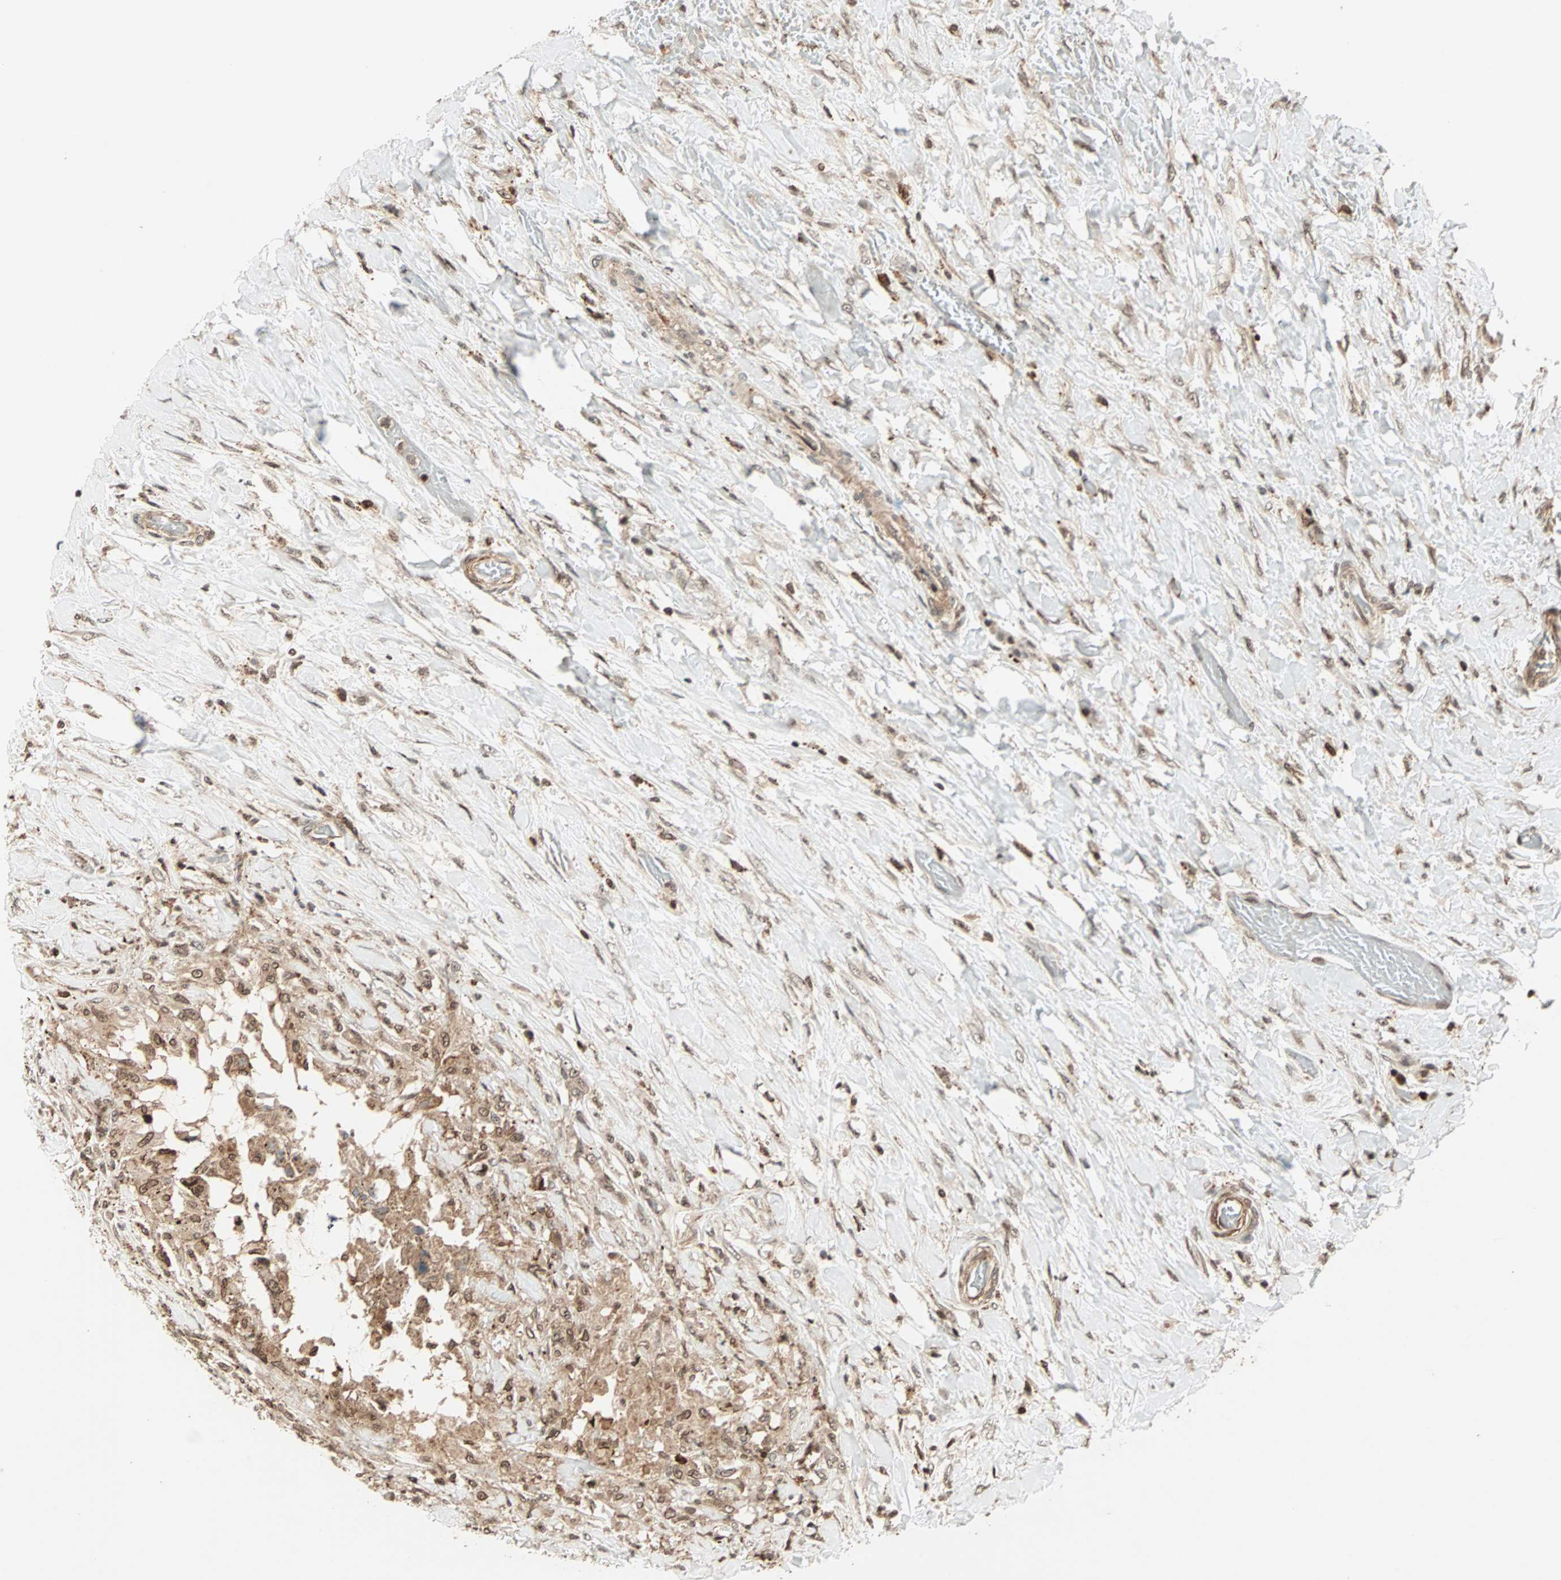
{"staining": {"intensity": "moderate", "quantity": ">75%", "location": "cytoplasmic/membranous,nuclear"}, "tissue": "colorectal cancer", "cell_type": "Tumor cells", "image_type": "cancer", "snomed": [{"axis": "morphology", "description": "Adenocarcinoma, NOS"}, {"axis": "topography", "description": "Rectum"}], "caption": "A brown stain labels moderate cytoplasmic/membranous and nuclear staining of a protein in human adenocarcinoma (colorectal) tumor cells. Immunohistochemistry (ihc) stains the protein of interest in brown and the nuclei are stained blue.", "gene": "ZBED9", "patient": {"sex": "female", "age": 77}}